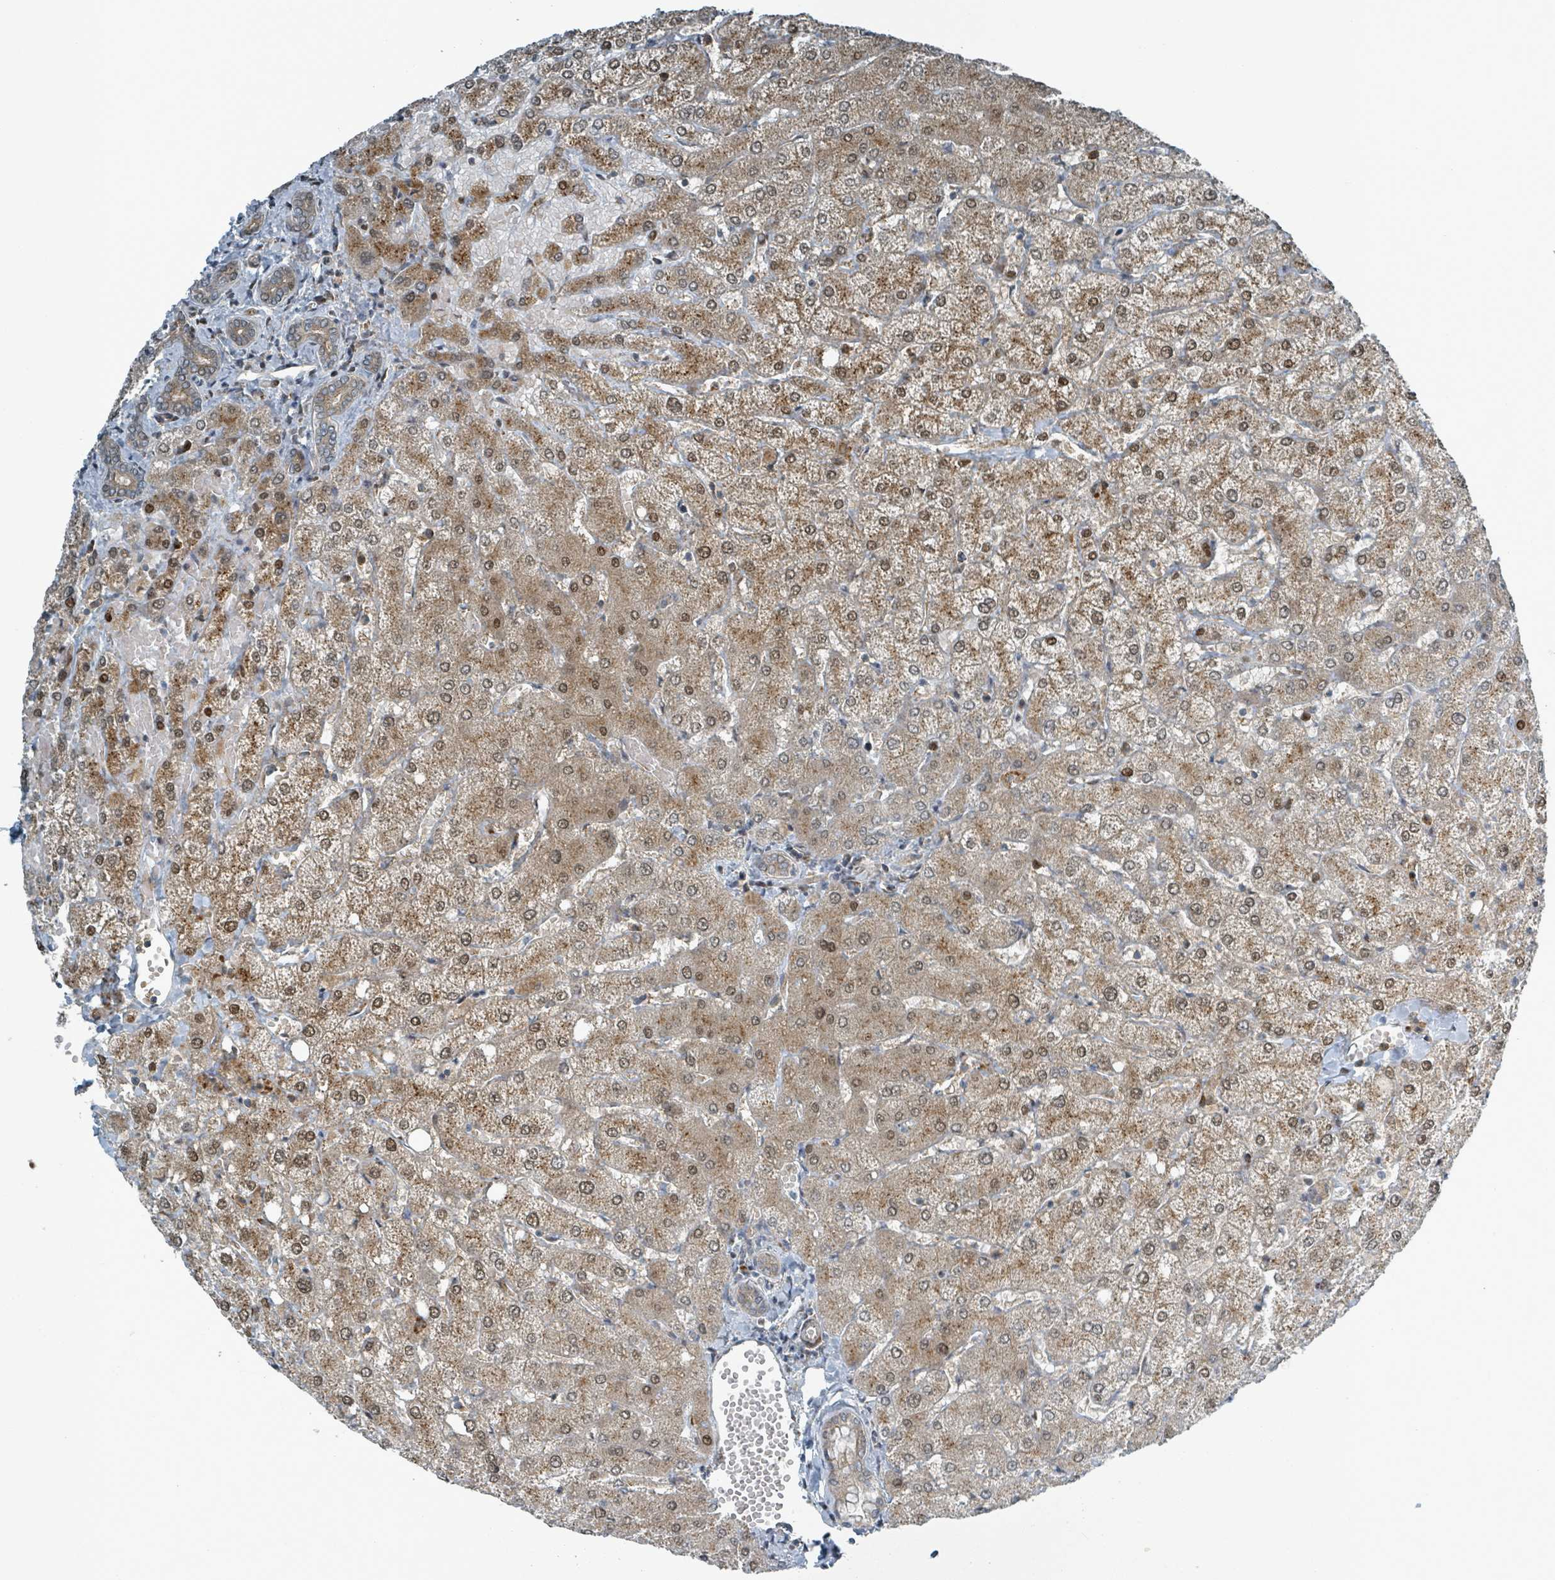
{"staining": {"intensity": "weak", "quantity": ">75%", "location": "cytoplasmic/membranous"}, "tissue": "liver", "cell_type": "Cholangiocytes", "image_type": "normal", "snomed": [{"axis": "morphology", "description": "Normal tissue, NOS"}, {"axis": "topography", "description": "Liver"}], "caption": "Immunohistochemistry (DAB) staining of normal human liver exhibits weak cytoplasmic/membranous protein positivity in about >75% of cholangiocytes.", "gene": "RHPN2", "patient": {"sex": "female", "age": 54}}